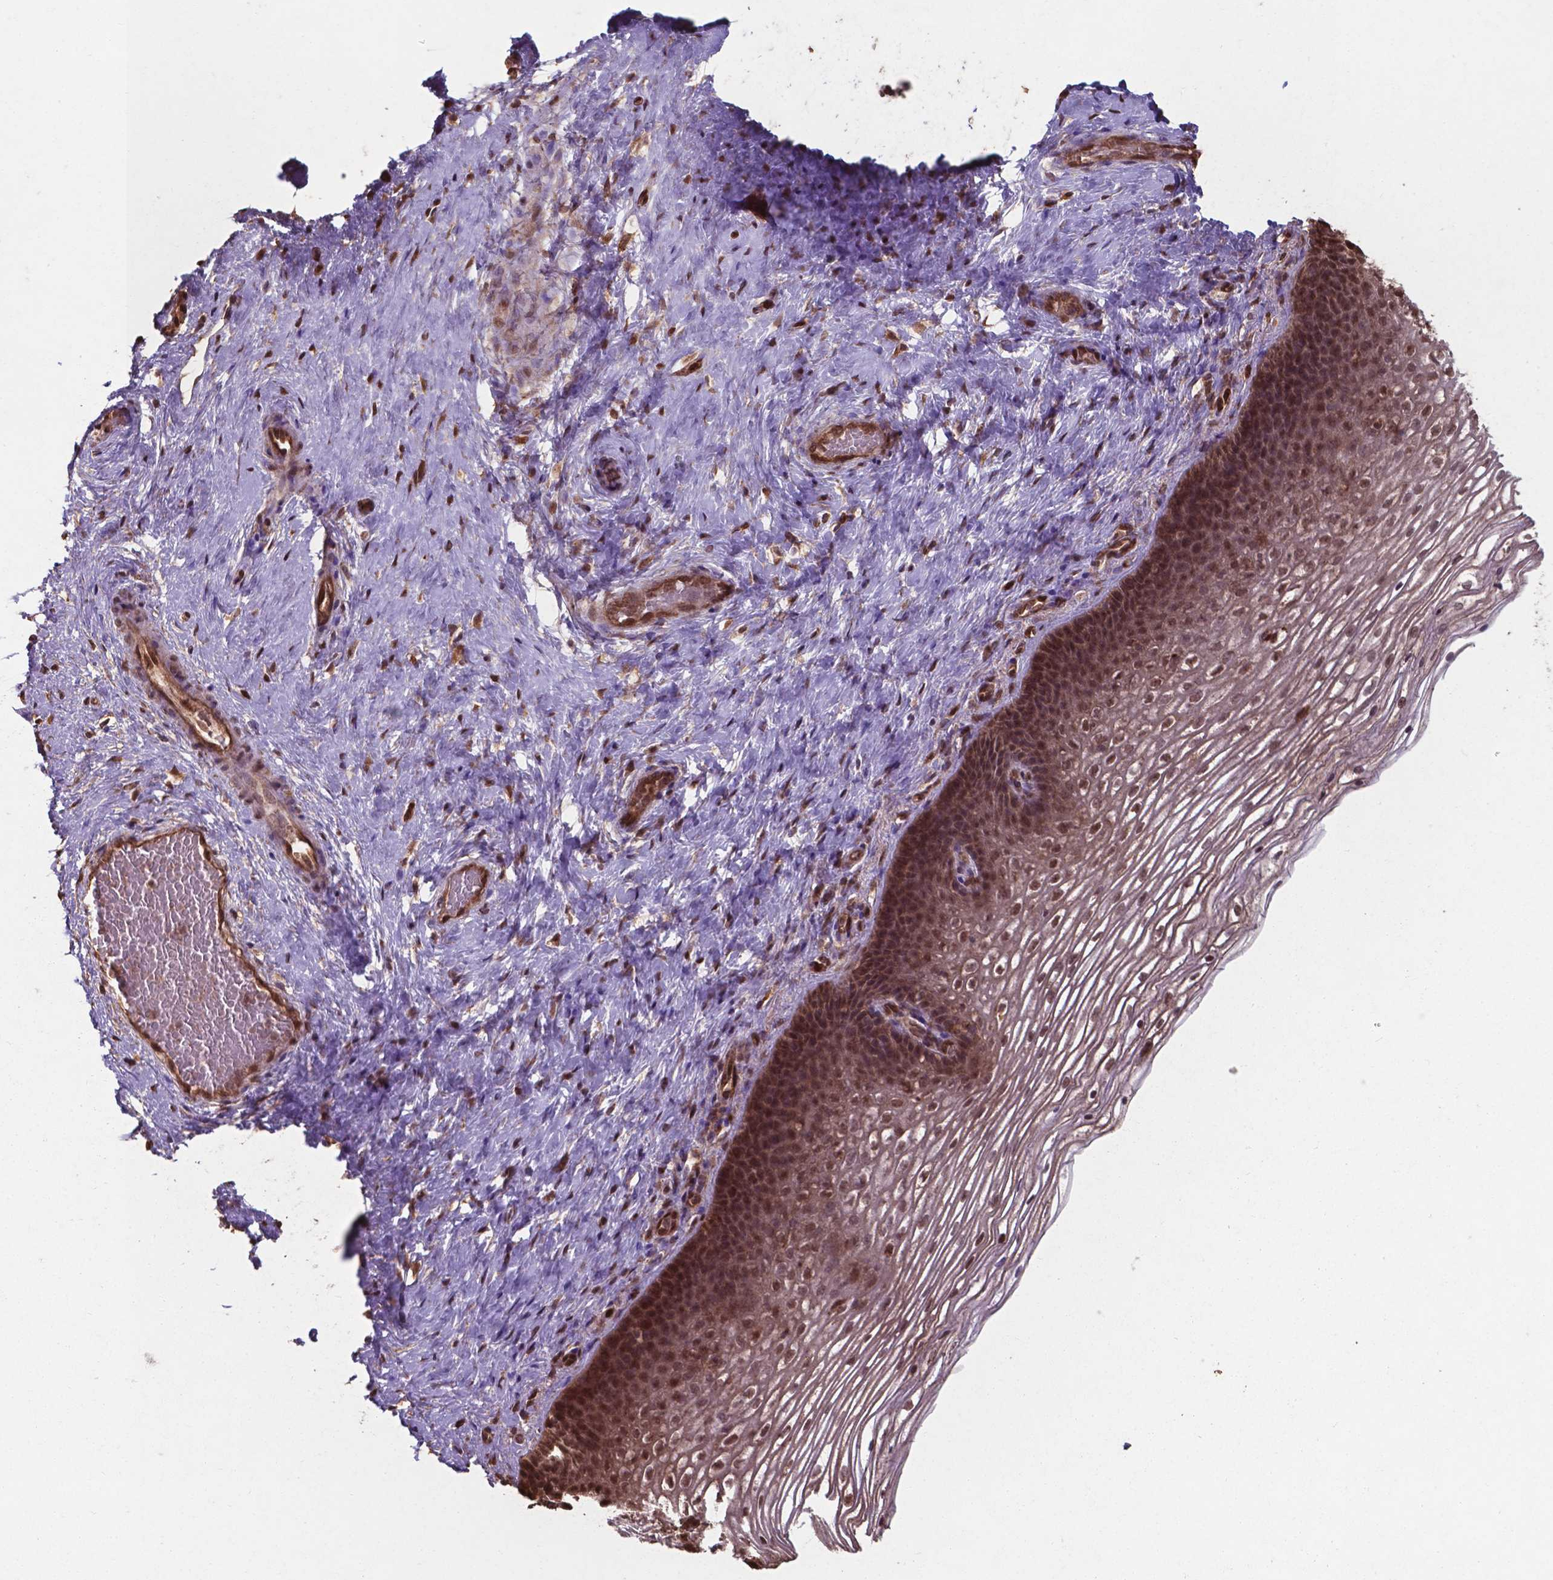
{"staining": {"intensity": "strong", "quantity": ">75%", "location": "nuclear"}, "tissue": "cervix", "cell_type": "Glandular cells", "image_type": "normal", "snomed": [{"axis": "morphology", "description": "Normal tissue, NOS"}, {"axis": "topography", "description": "Cervix"}], "caption": "Immunohistochemical staining of benign human cervix demonstrates high levels of strong nuclear positivity in approximately >75% of glandular cells.", "gene": "CHP2", "patient": {"sex": "female", "age": 34}}